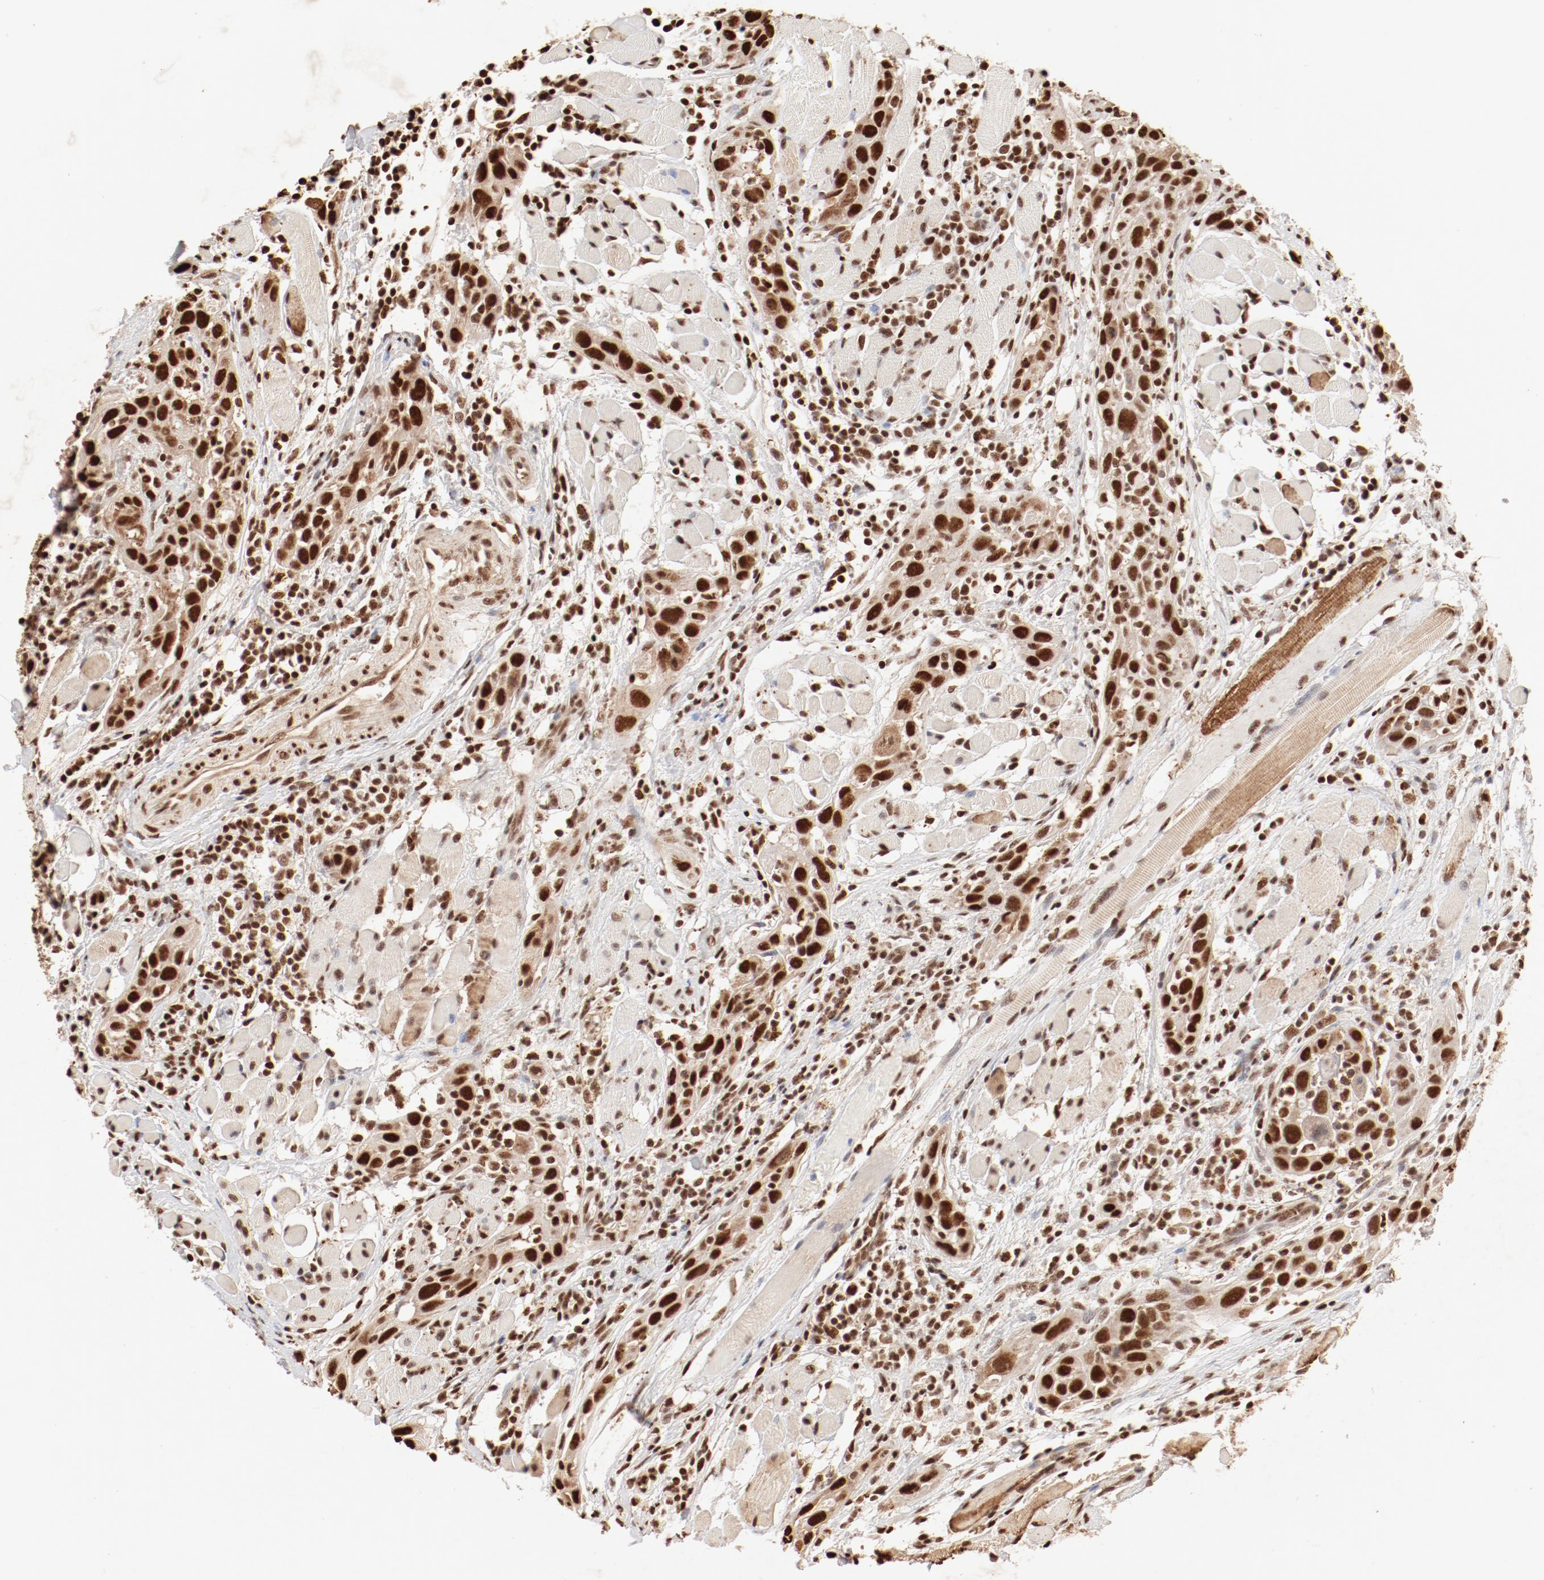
{"staining": {"intensity": "strong", "quantity": ">75%", "location": "nuclear"}, "tissue": "head and neck cancer", "cell_type": "Tumor cells", "image_type": "cancer", "snomed": [{"axis": "morphology", "description": "Squamous cell carcinoma, NOS"}, {"axis": "topography", "description": "Oral tissue"}, {"axis": "topography", "description": "Head-Neck"}], "caption": "An IHC image of neoplastic tissue is shown. Protein staining in brown labels strong nuclear positivity in head and neck cancer within tumor cells. (brown staining indicates protein expression, while blue staining denotes nuclei).", "gene": "FAM50A", "patient": {"sex": "female", "age": 50}}